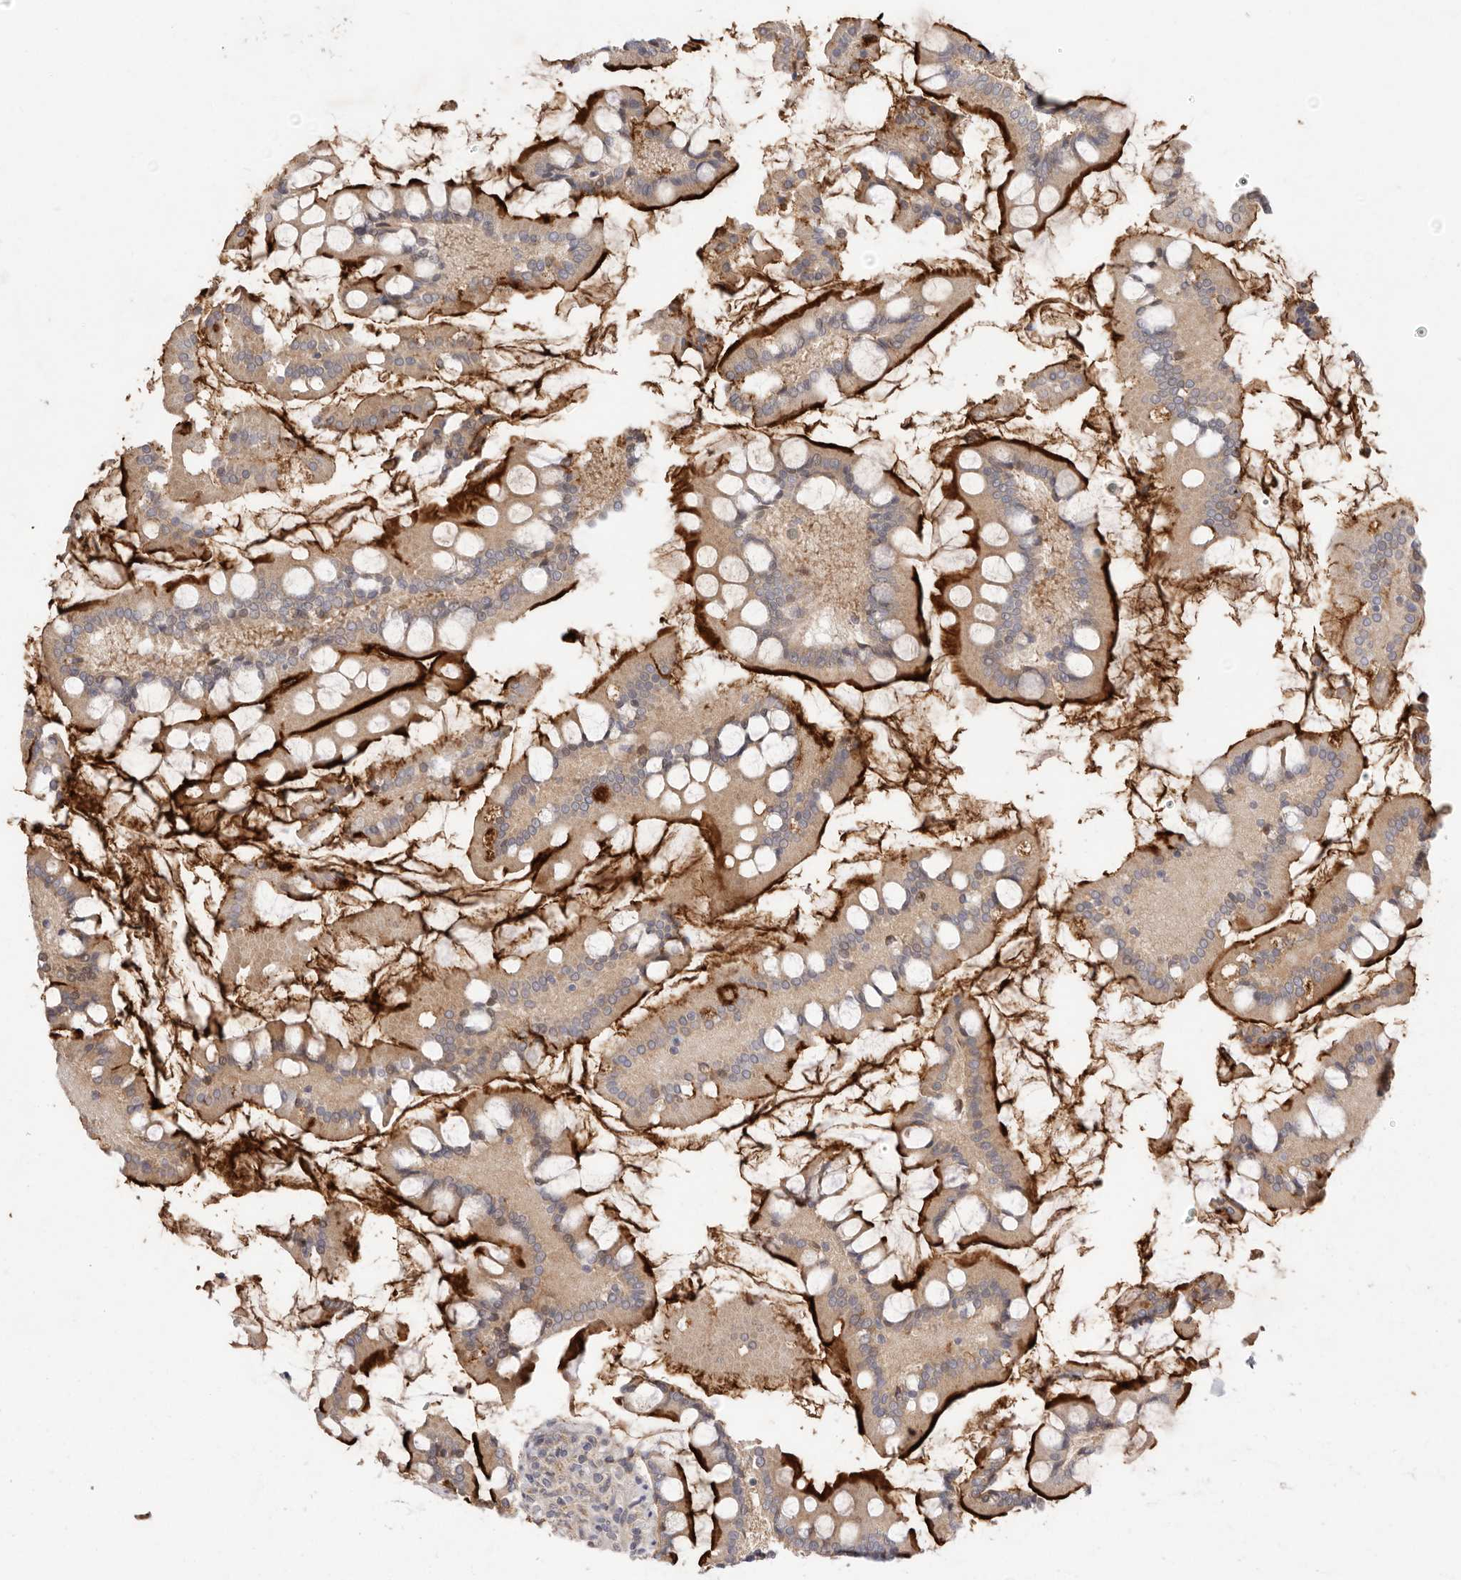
{"staining": {"intensity": "strong", "quantity": ">75%", "location": "cytoplasmic/membranous"}, "tissue": "small intestine", "cell_type": "Glandular cells", "image_type": "normal", "snomed": [{"axis": "morphology", "description": "Normal tissue, NOS"}, {"axis": "topography", "description": "Small intestine"}], "caption": "The histopathology image demonstrates a brown stain indicating the presence of a protein in the cytoplasmic/membranous of glandular cells in small intestine. The protein is stained brown, and the nuclei are stained in blue (DAB IHC with brightfield microscopy, high magnification).", "gene": "USH1C", "patient": {"sex": "male", "age": 41}}